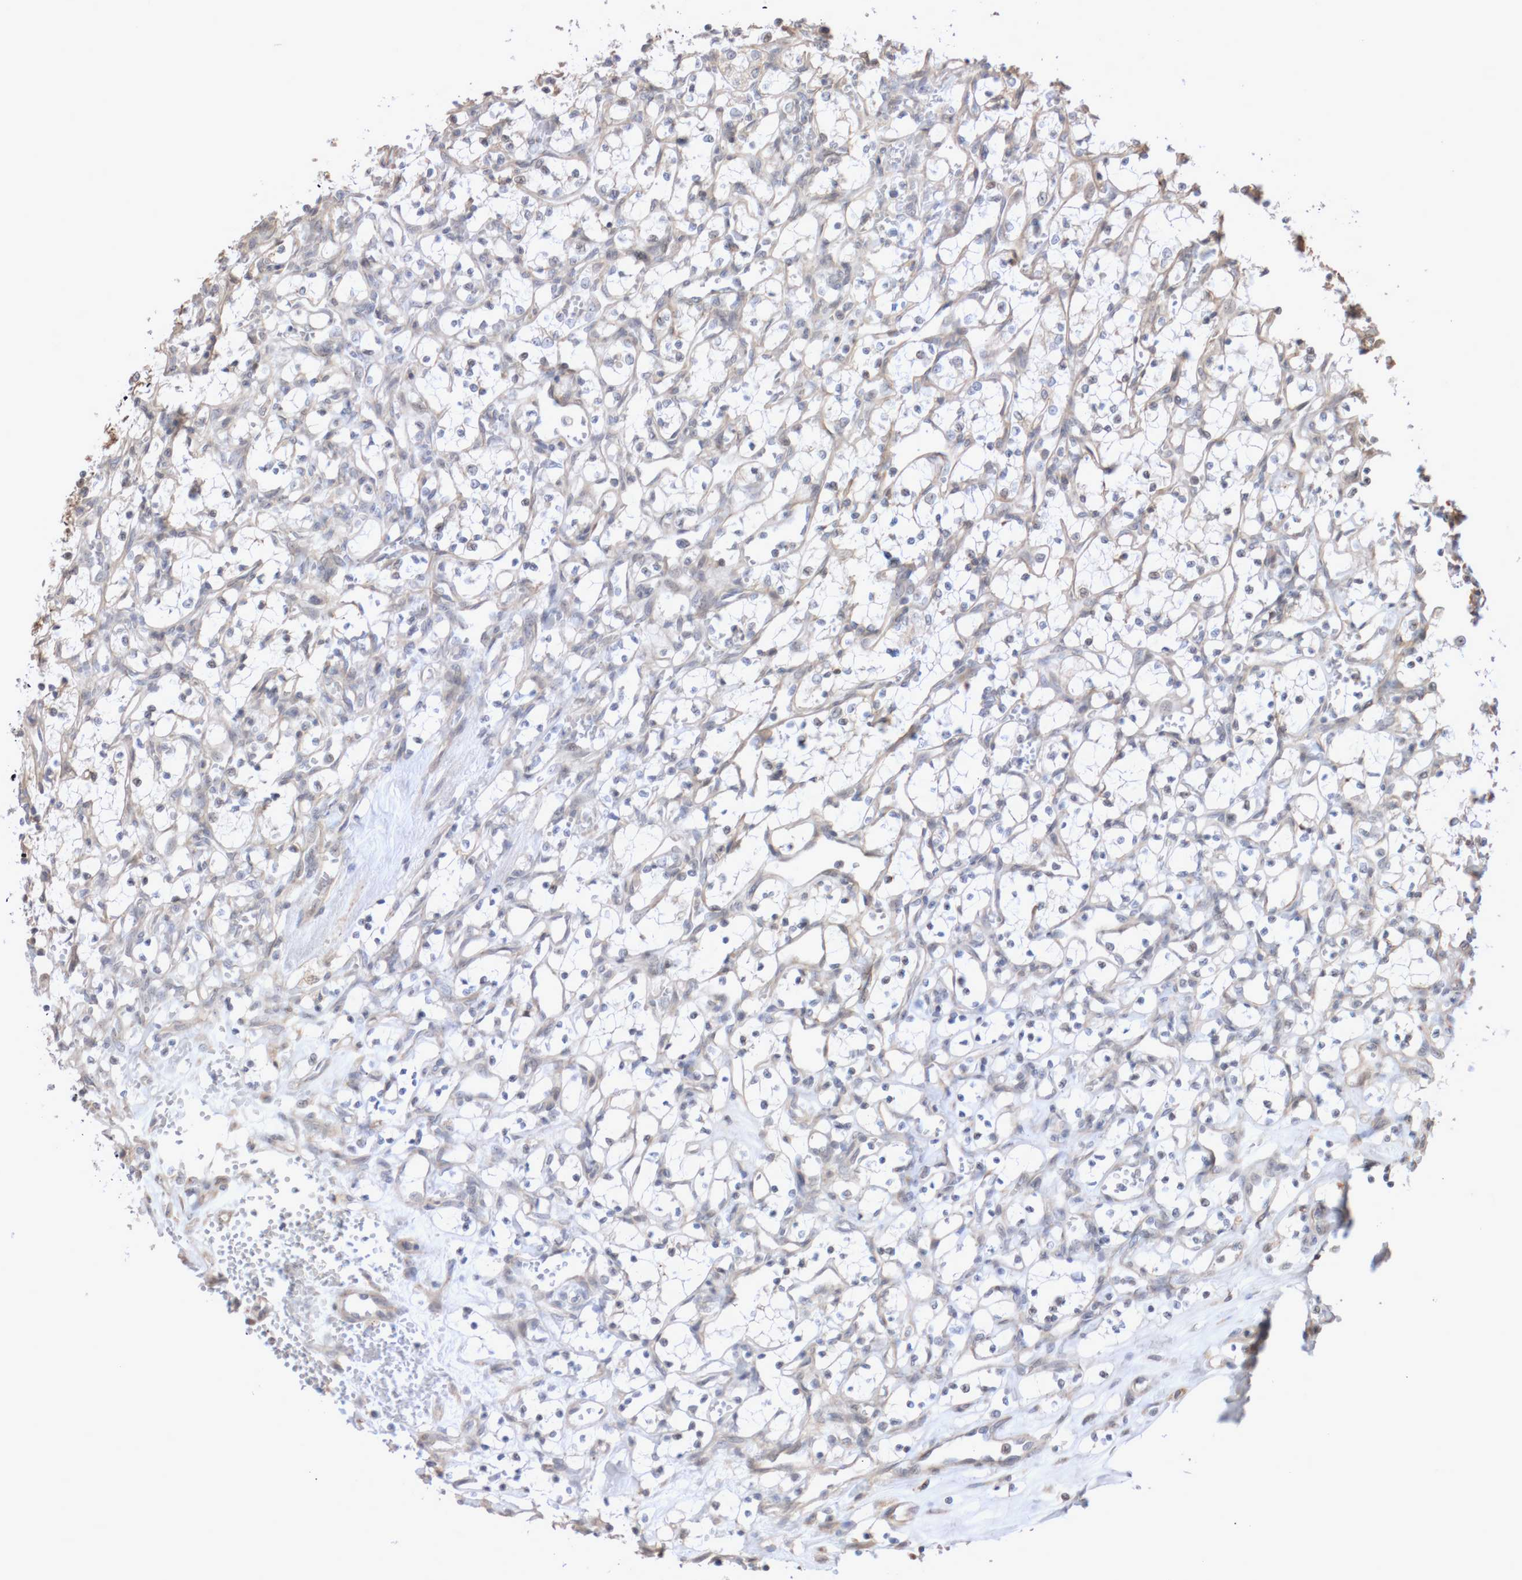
{"staining": {"intensity": "negative", "quantity": "none", "location": "none"}, "tissue": "renal cancer", "cell_type": "Tumor cells", "image_type": "cancer", "snomed": [{"axis": "morphology", "description": "Adenocarcinoma, NOS"}, {"axis": "topography", "description": "Kidney"}], "caption": "An immunohistochemistry (IHC) histopathology image of renal cancer (adenocarcinoma) is shown. There is no staining in tumor cells of renal cancer (adenocarcinoma).", "gene": "DPH7", "patient": {"sex": "female", "age": 69}}